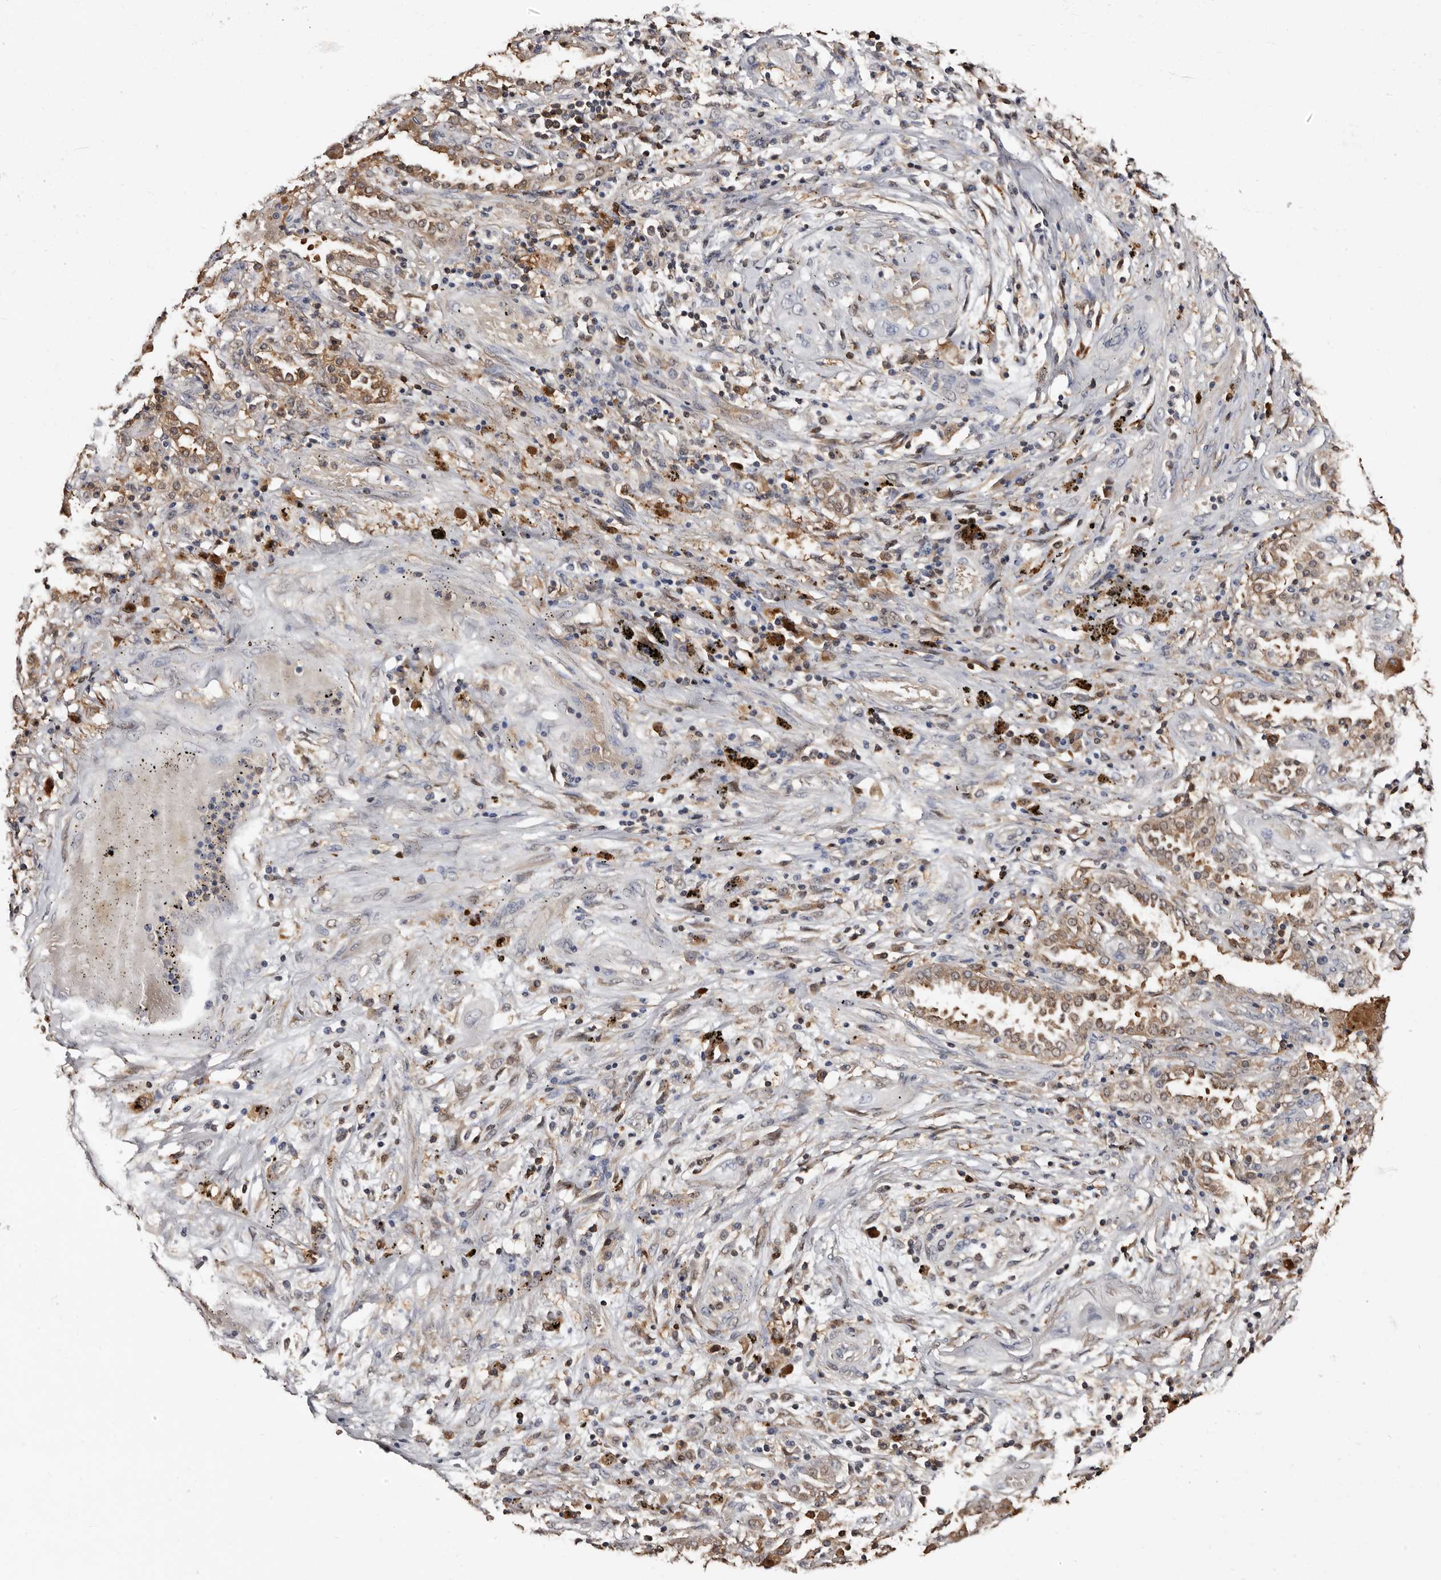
{"staining": {"intensity": "weak", "quantity": "<25%", "location": "cytoplasmic/membranous"}, "tissue": "lung cancer", "cell_type": "Tumor cells", "image_type": "cancer", "snomed": [{"axis": "morphology", "description": "Squamous cell carcinoma, NOS"}, {"axis": "topography", "description": "Lung"}], "caption": "An immunohistochemistry (IHC) photomicrograph of lung squamous cell carcinoma is shown. There is no staining in tumor cells of lung squamous cell carcinoma.", "gene": "DNPH1", "patient": {"sex": "female", "age": 47}}